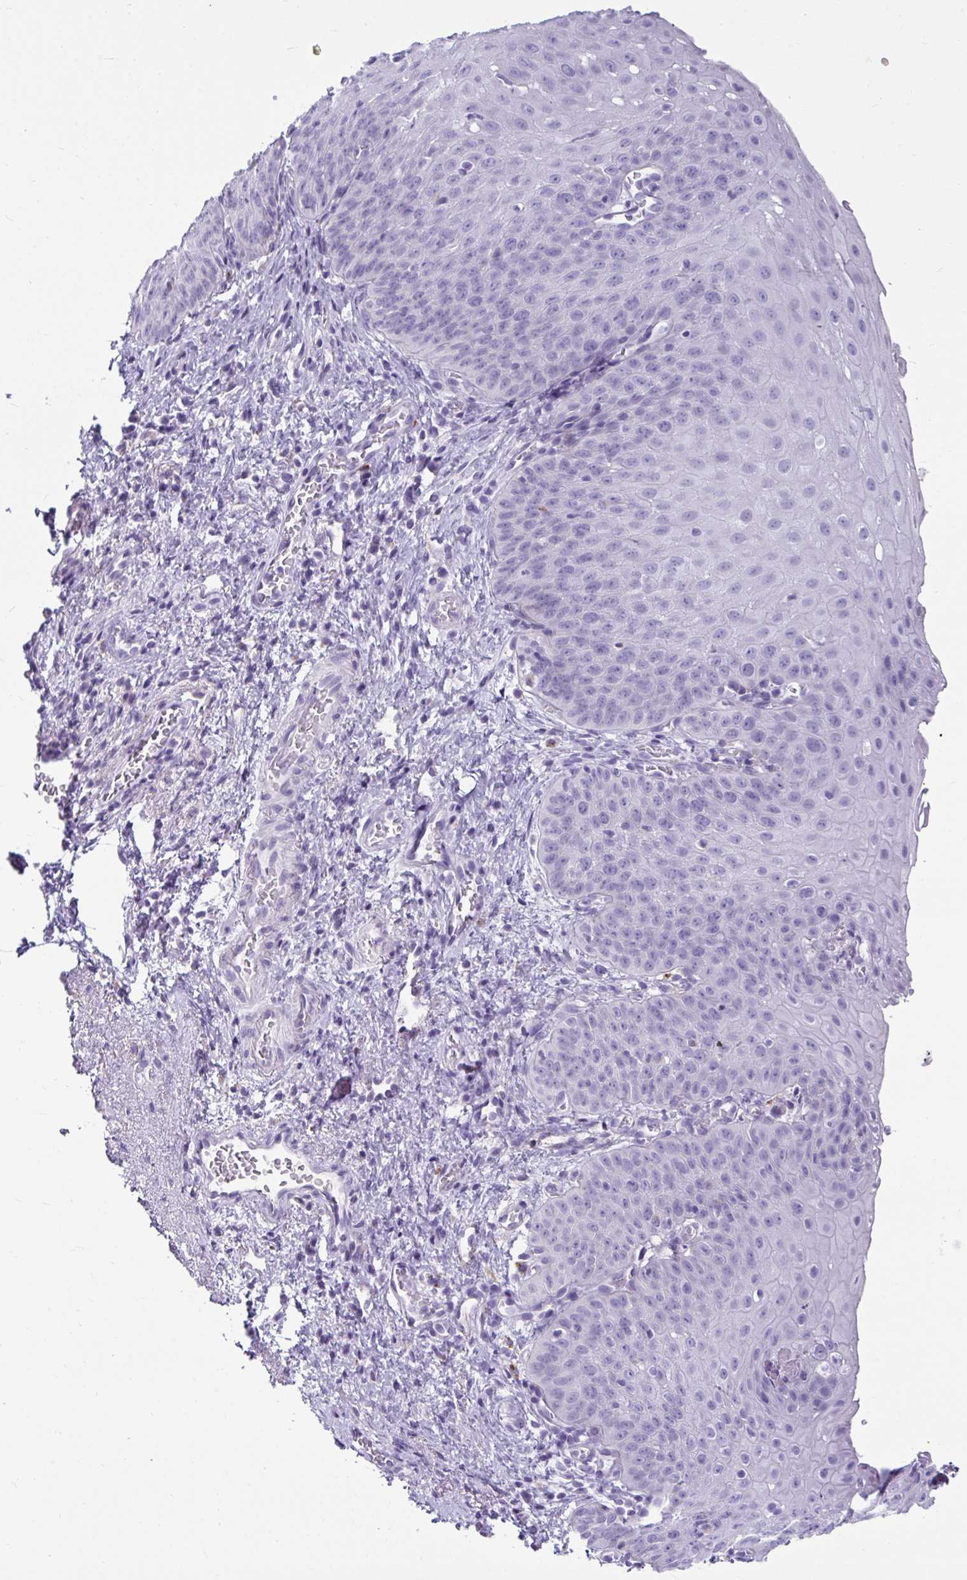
{"staining": {"intensity": "negative", "quantity": "none", "location": "none"}, "tissue": "esophagus", "cell_type": "Squamous epithelial cells", "image_type": "normal", "snomed": [{"axis": "morphology", "description": "Normal tissue, NOS"}, {"axis": "topography", "description": "Esophagus"}], "caption": "Immunohistochemical staining of normal esophagus shows no significant expression in squamous epithelial cells. (Brightfield microscopy of DAB (3,3'-diaminobenzidine) immunohistochemistry at high magnification).", "gene": "CTSZ", "patient": {"sex": "male", "age": 71}}